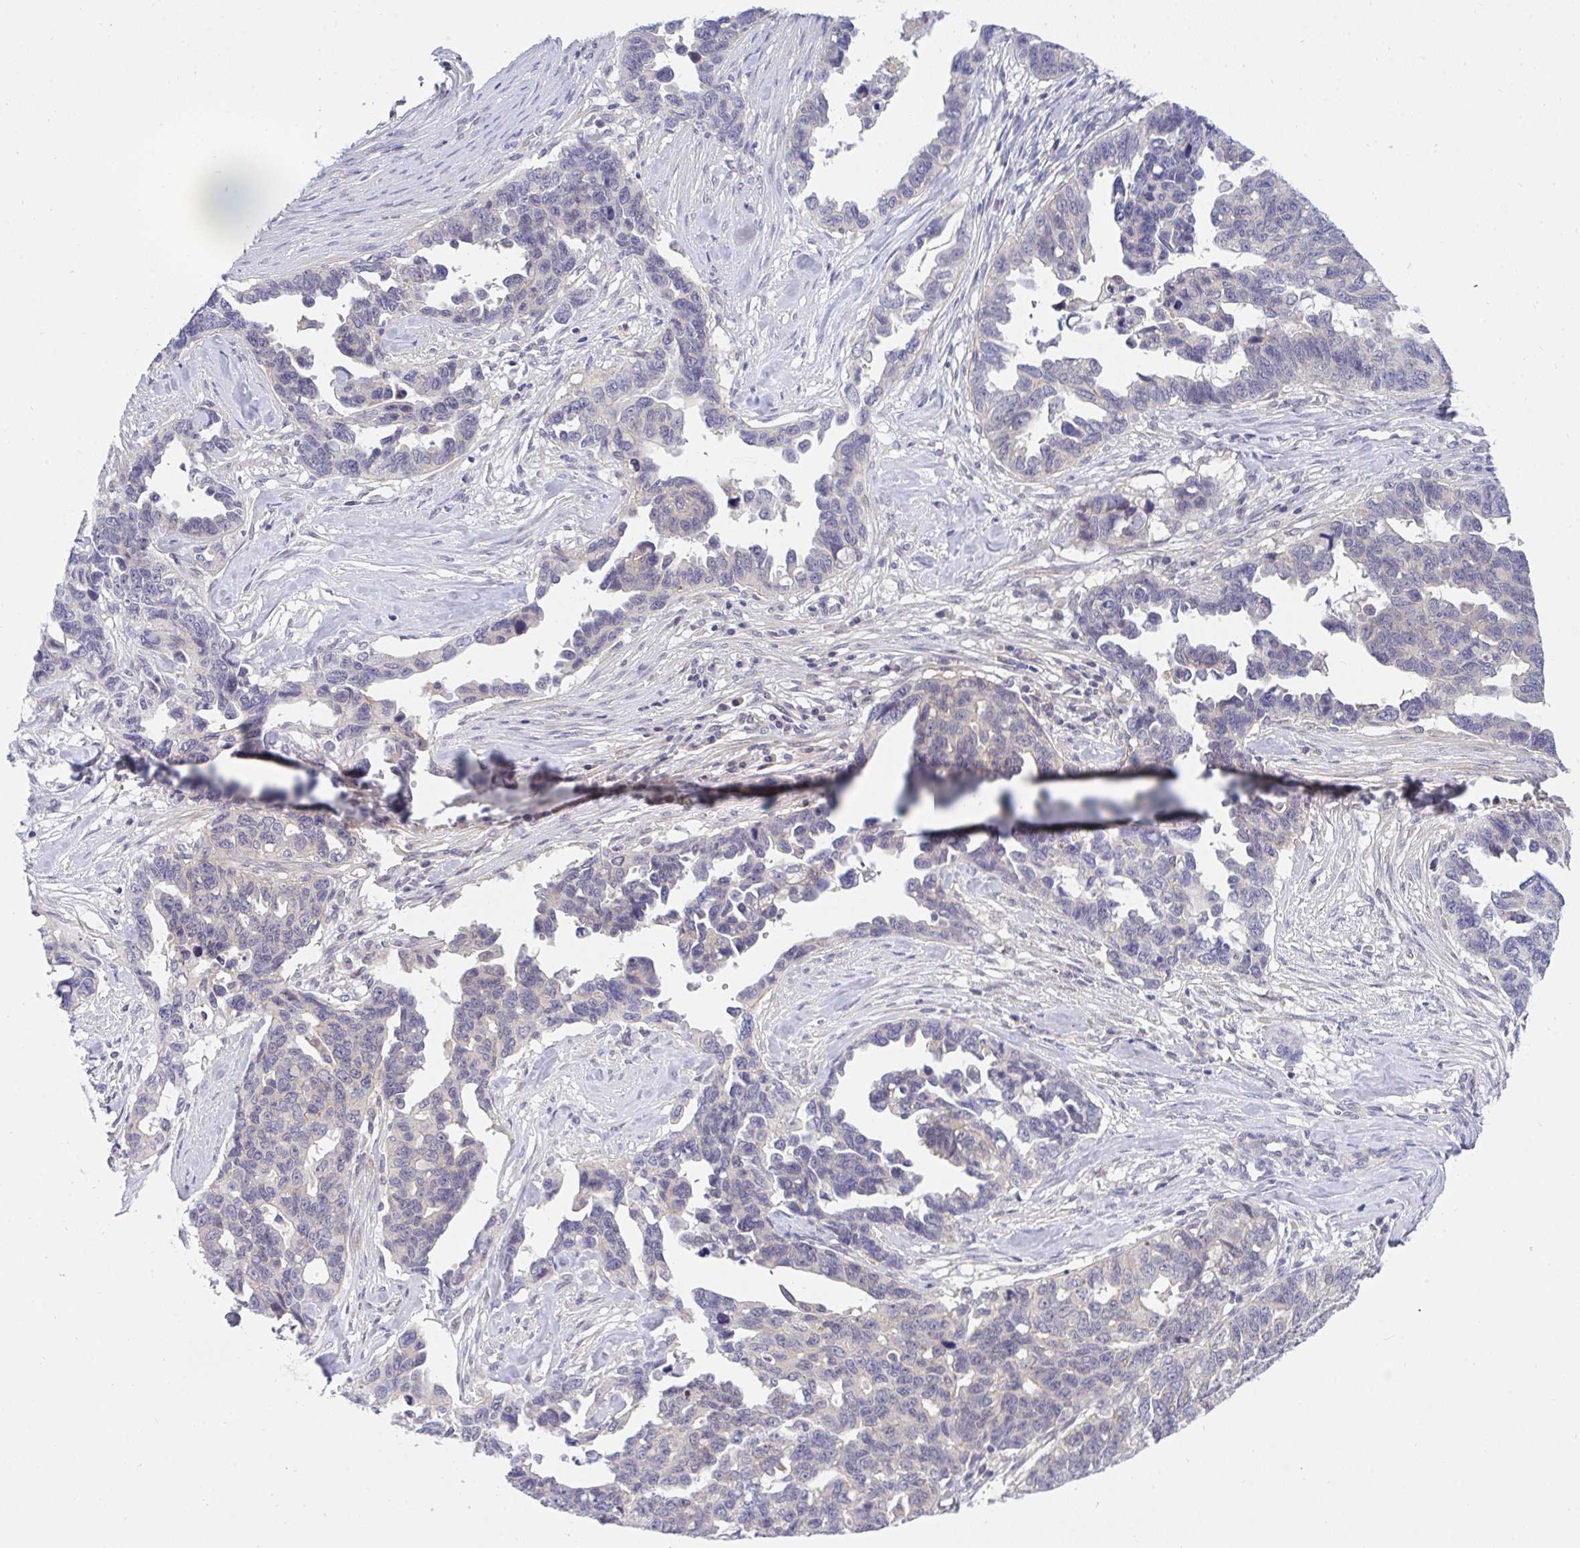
{"staining": {"intensity": "negative", "quantity": "none", "location": "none"}, "tissue": "ovarian cancer", "cell_type": "Tumor cells", "image_type": "cancer", "snomed": [{"axis": "morphology", "description": "Cystadenocarcinoma, serous, NOS"}, {"axis": "topography", "description": "Ovary"}], "caption": "This is an immunohistochemistry (IHC) histopathology image of ovarian serous cystadenocarcinoma. There is no expression in tumor cells.", "gene": "HOXD12", "patient": {"sex": "female", "age": 69}}